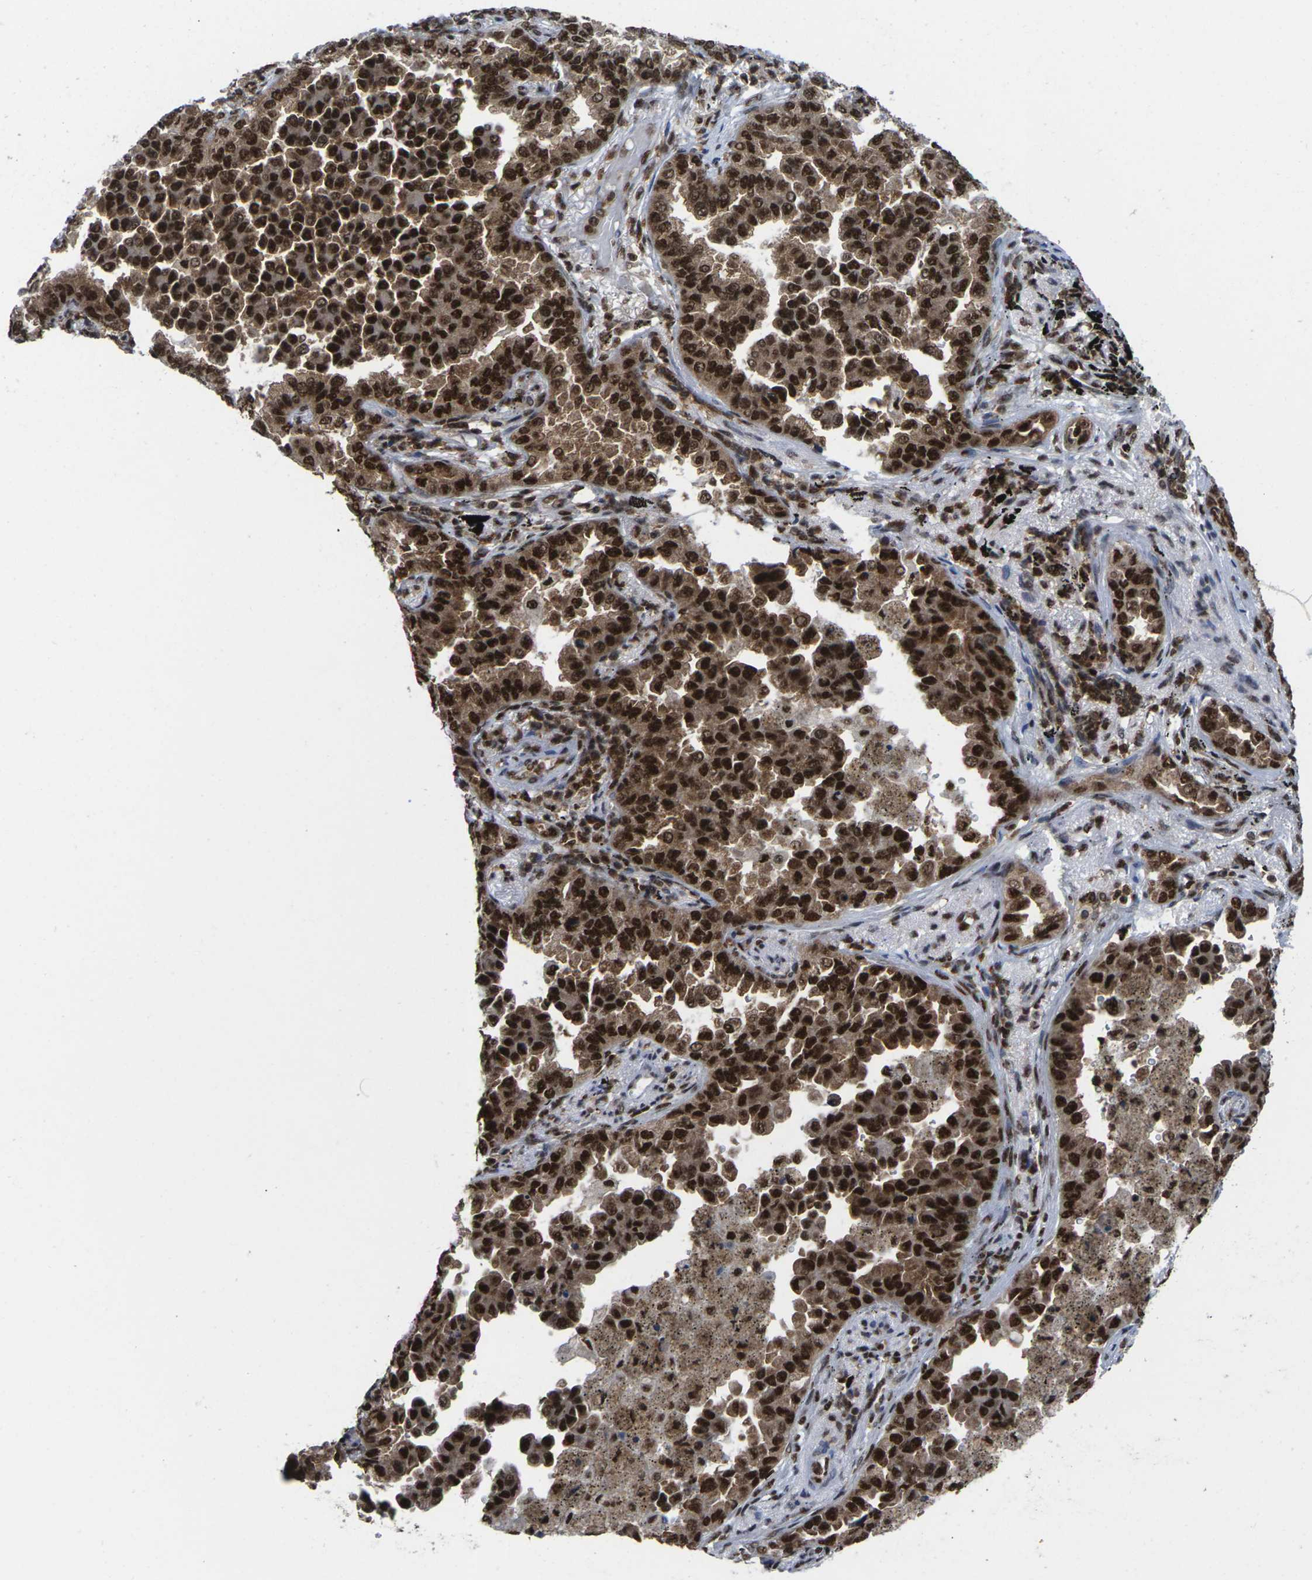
{"staining": {"intensity": "strong", "quantity": ">75%", "location": "cytoplasmic/membranous,nuclear"}, "tissue": "lung cancer", "cell_type": "Tumor cells", "image_type": "cancer", "snomed": [{"axis": "morphology", "description": "Normal tissue, NOS"}, {"axis": "morphology", "description": "Adenocarcinoma, NOS"}, {"axis": "topography", "description": "Lung"}], "caption": "Strong cytoplasmic/membranous and nuclear protein positivity is appreciated in about >75% of tumor cells in lung adenocarcinoma.", "gene": "MAGOH", "patient": {"sex": "male", "age": 59}}